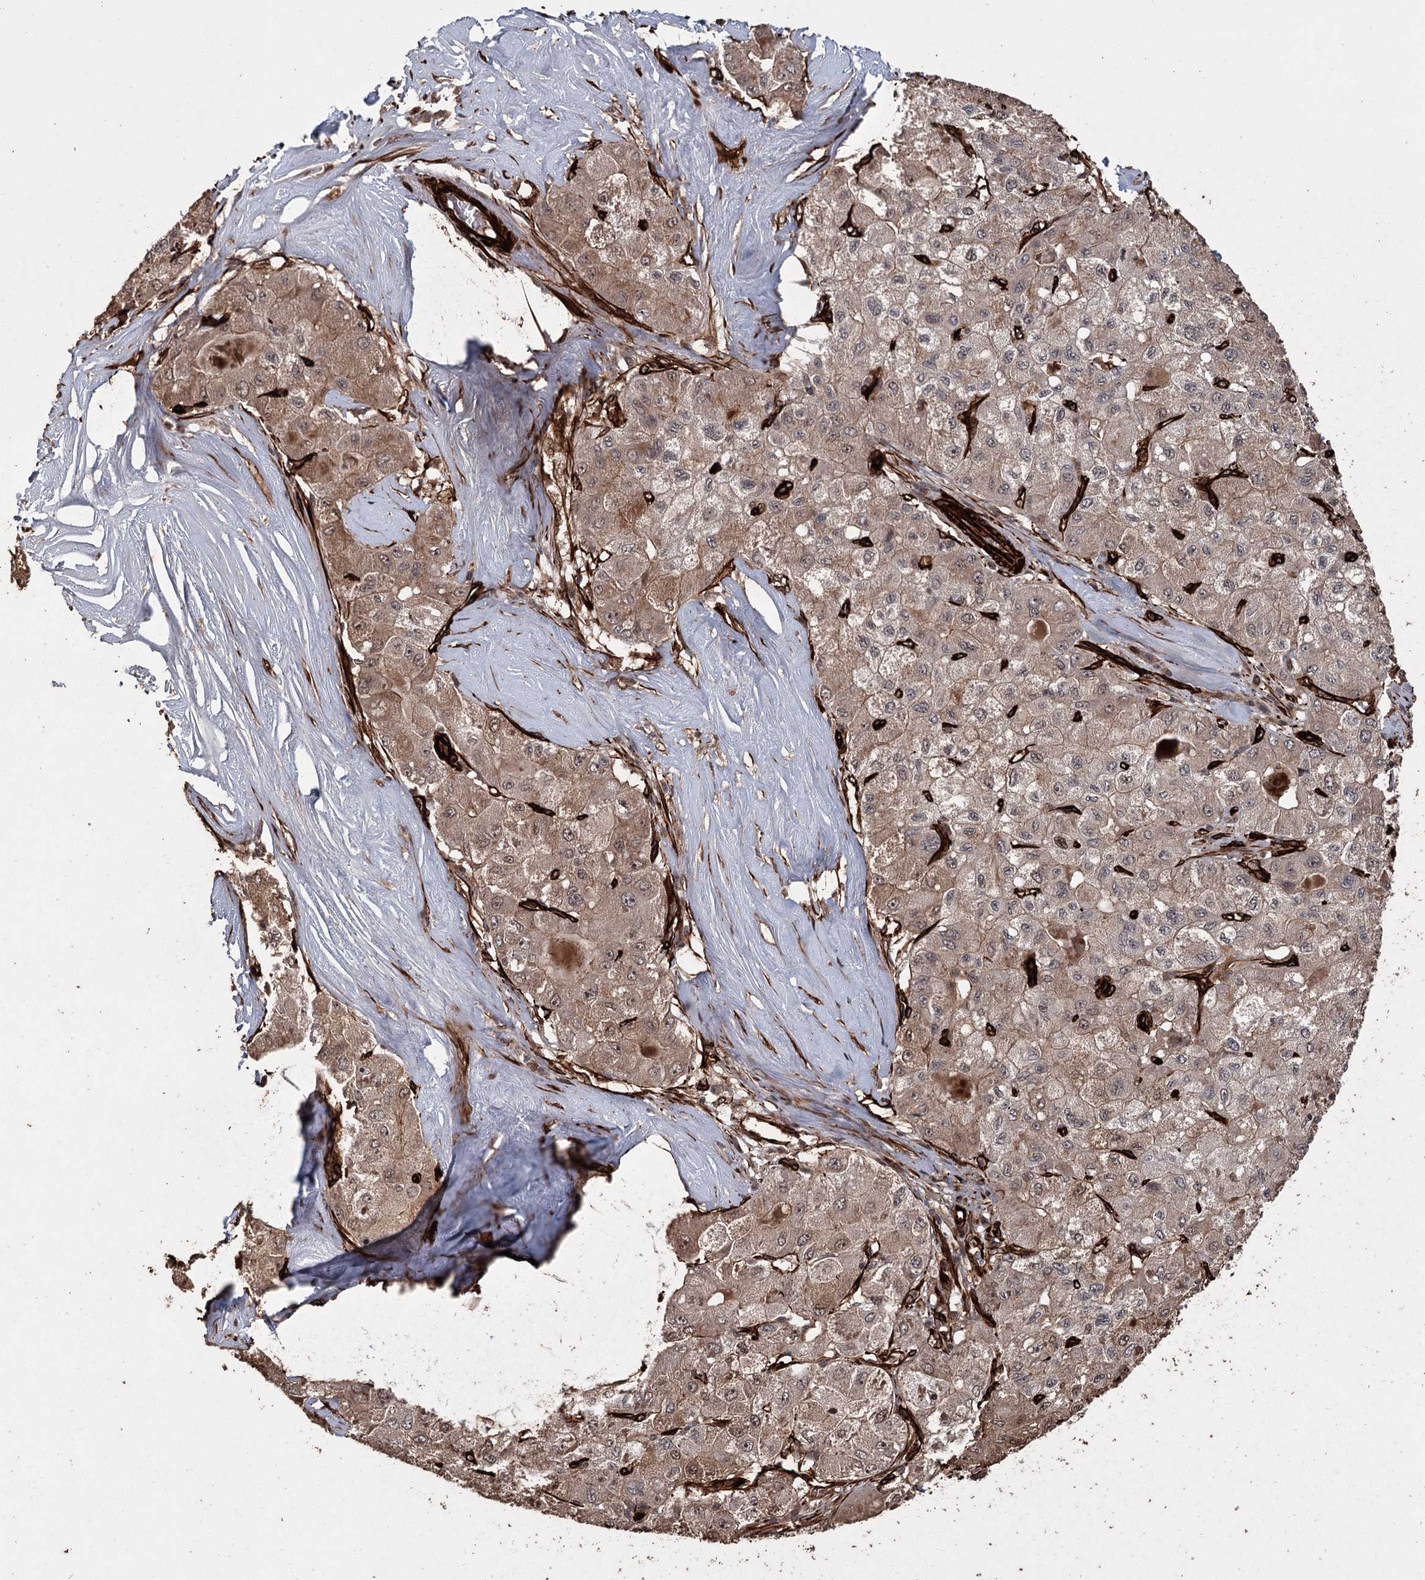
{"staining": {"intensity": "moderate", "quantity": "<25%", "location": "cytoplasmic/membranous"}, "tissue": "liver cancer", "cell_type": "Tumor cells", "image_type": "cancer", "snomed": [{"axis": "morphology", "description": "Carcinoma, Hepatocellular, NOS"}, {"axis": "topography", "description": "Liver"}], "caption": "Immunohistochemical staining of liver cancer (hepatocellular carcinoma) shows moderate cytoplasmic/membranous protein positivity in about <25% of tumor cells.", "gene": "RPAP3", "patient": {"sex": "male", "age": 80}}